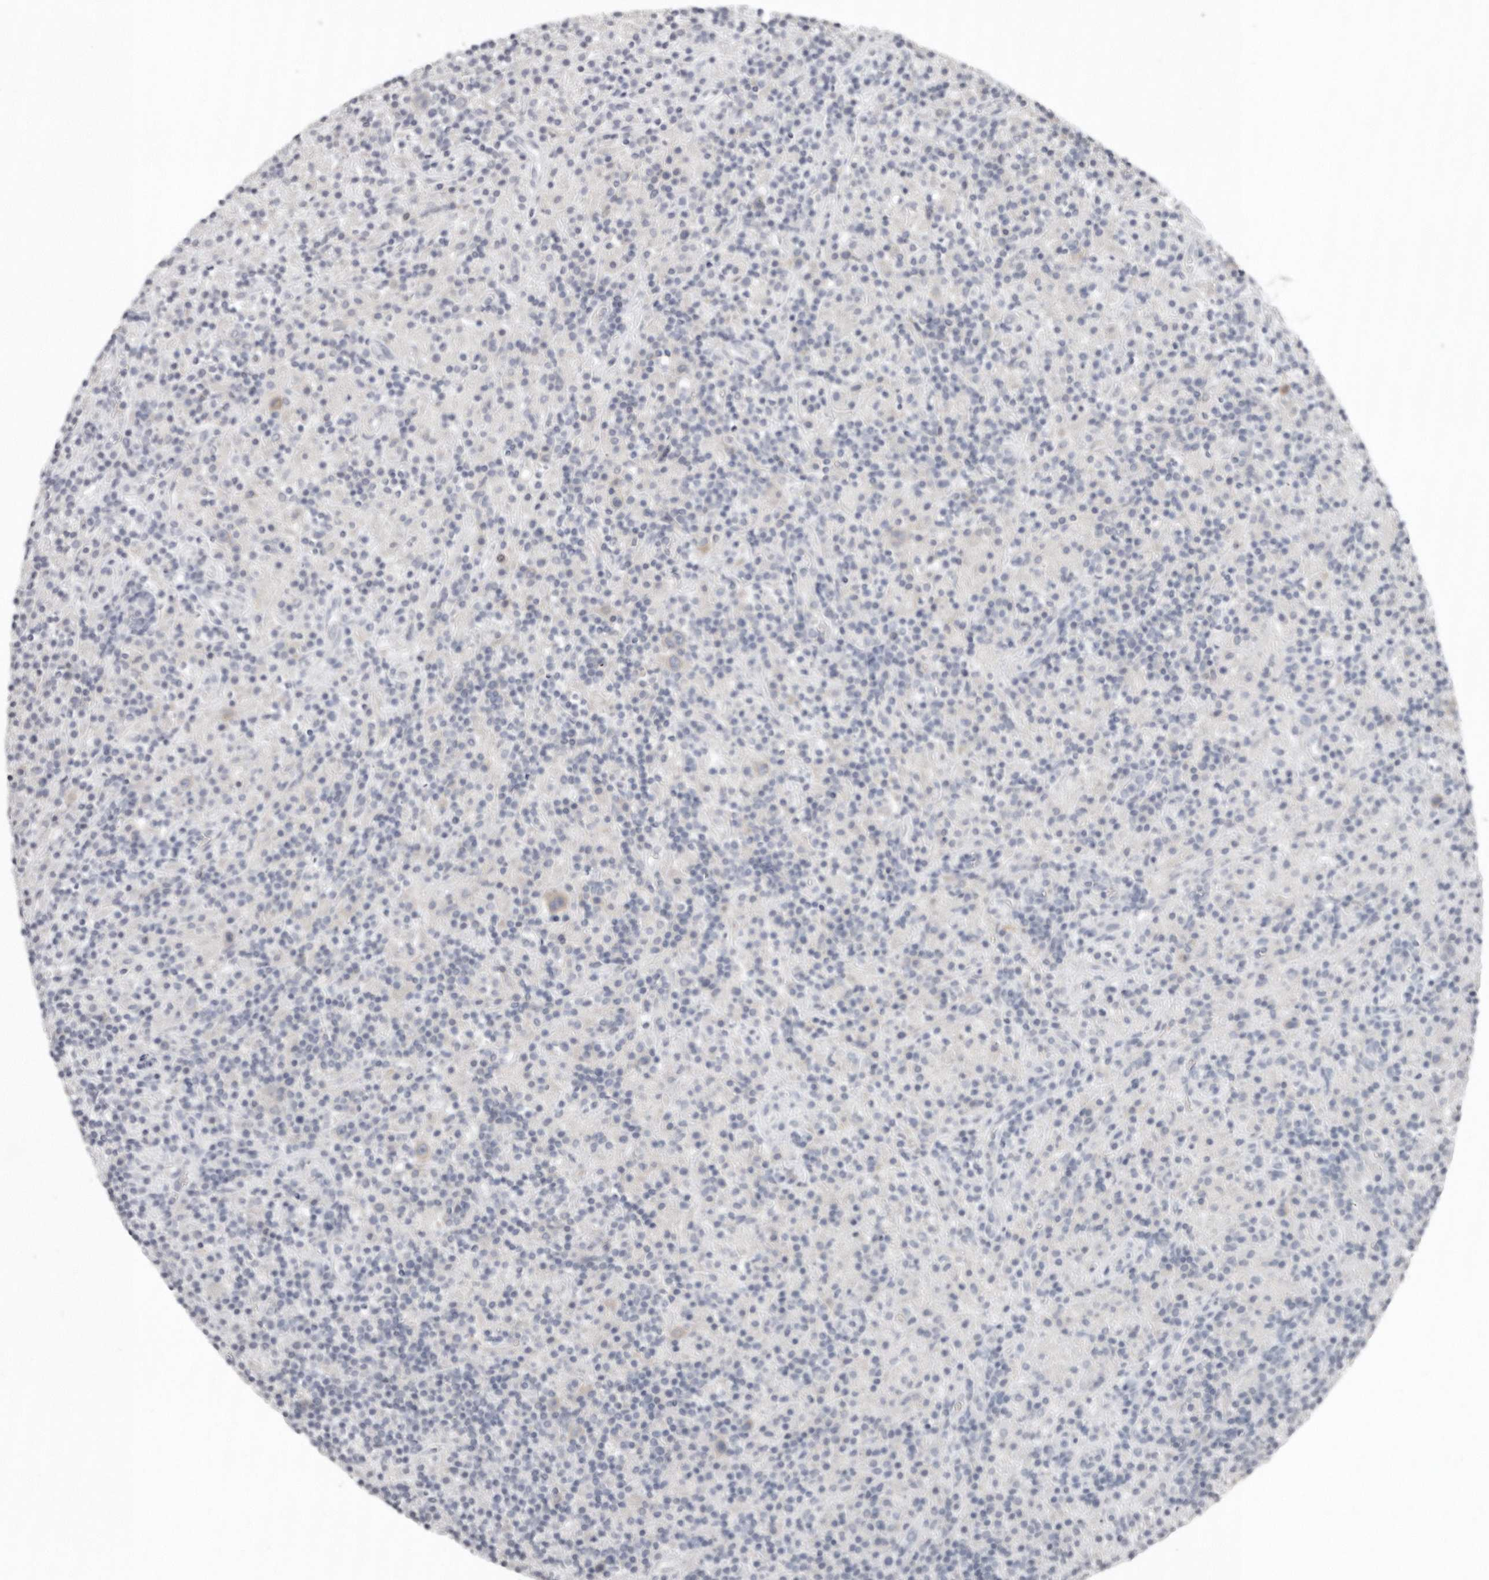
{"staining": {"intensity": "negative", "quantity": "none", "location": "none"}, "tissue": "lymphoma", "cell_type": "Tumor cells", "image_type": "cancer", "snomed": [{"axis": "morphology", "description": "Hodgkin's disease, NOS"}, {"axis": "topography", "description": "Lymph node"}], "caption": "High magnification brightfield microscopy of lymphoma stained with DAB (brown) and counterstained with hematoxylin (blue): tumor cells show no significant staining.", "gene": "AKNAD1", "patient": {"sex": "male", "age": 70}}